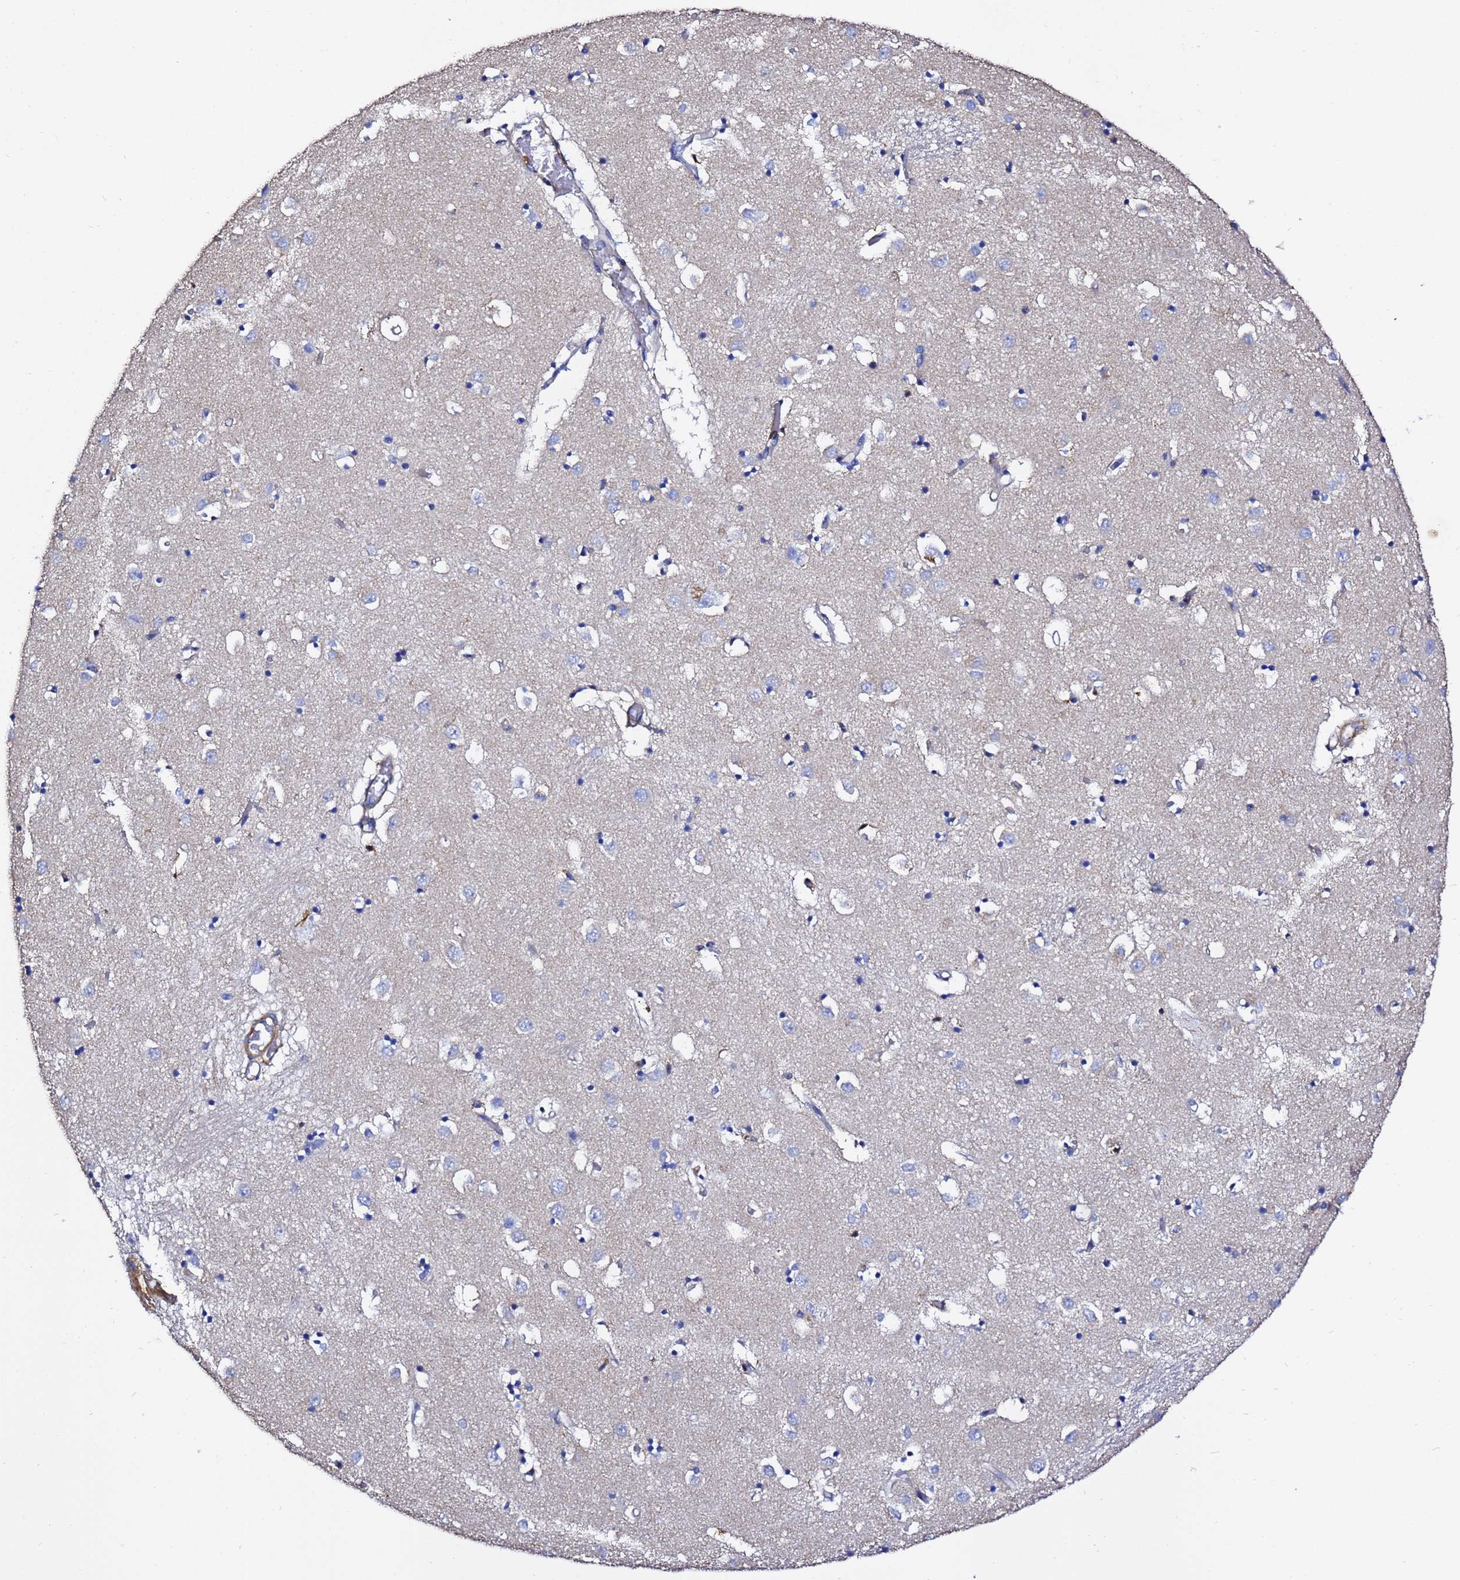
{"staining": {"intensity": "negative", "quantity": "none", "location": "none"}, "tissue": "caudate", "cell_type": "Glial cells", "image_type": "normal", "snomed": [{"axis": "morphology", "description": "Normal tissue, NOS"}, {"axis": "topography", "description": "Lateral ventricle wall"}], "caption": "DAB immunohistochemical staining of benign caudate displays no significant expression in glial cells. (Brightfield microscopy of DAB (3,3'-diaminobenzidine) immunohistochemistry at high magnification).", "gene": "ACTA1", "patient": {"sex": "male", "age": 70}}